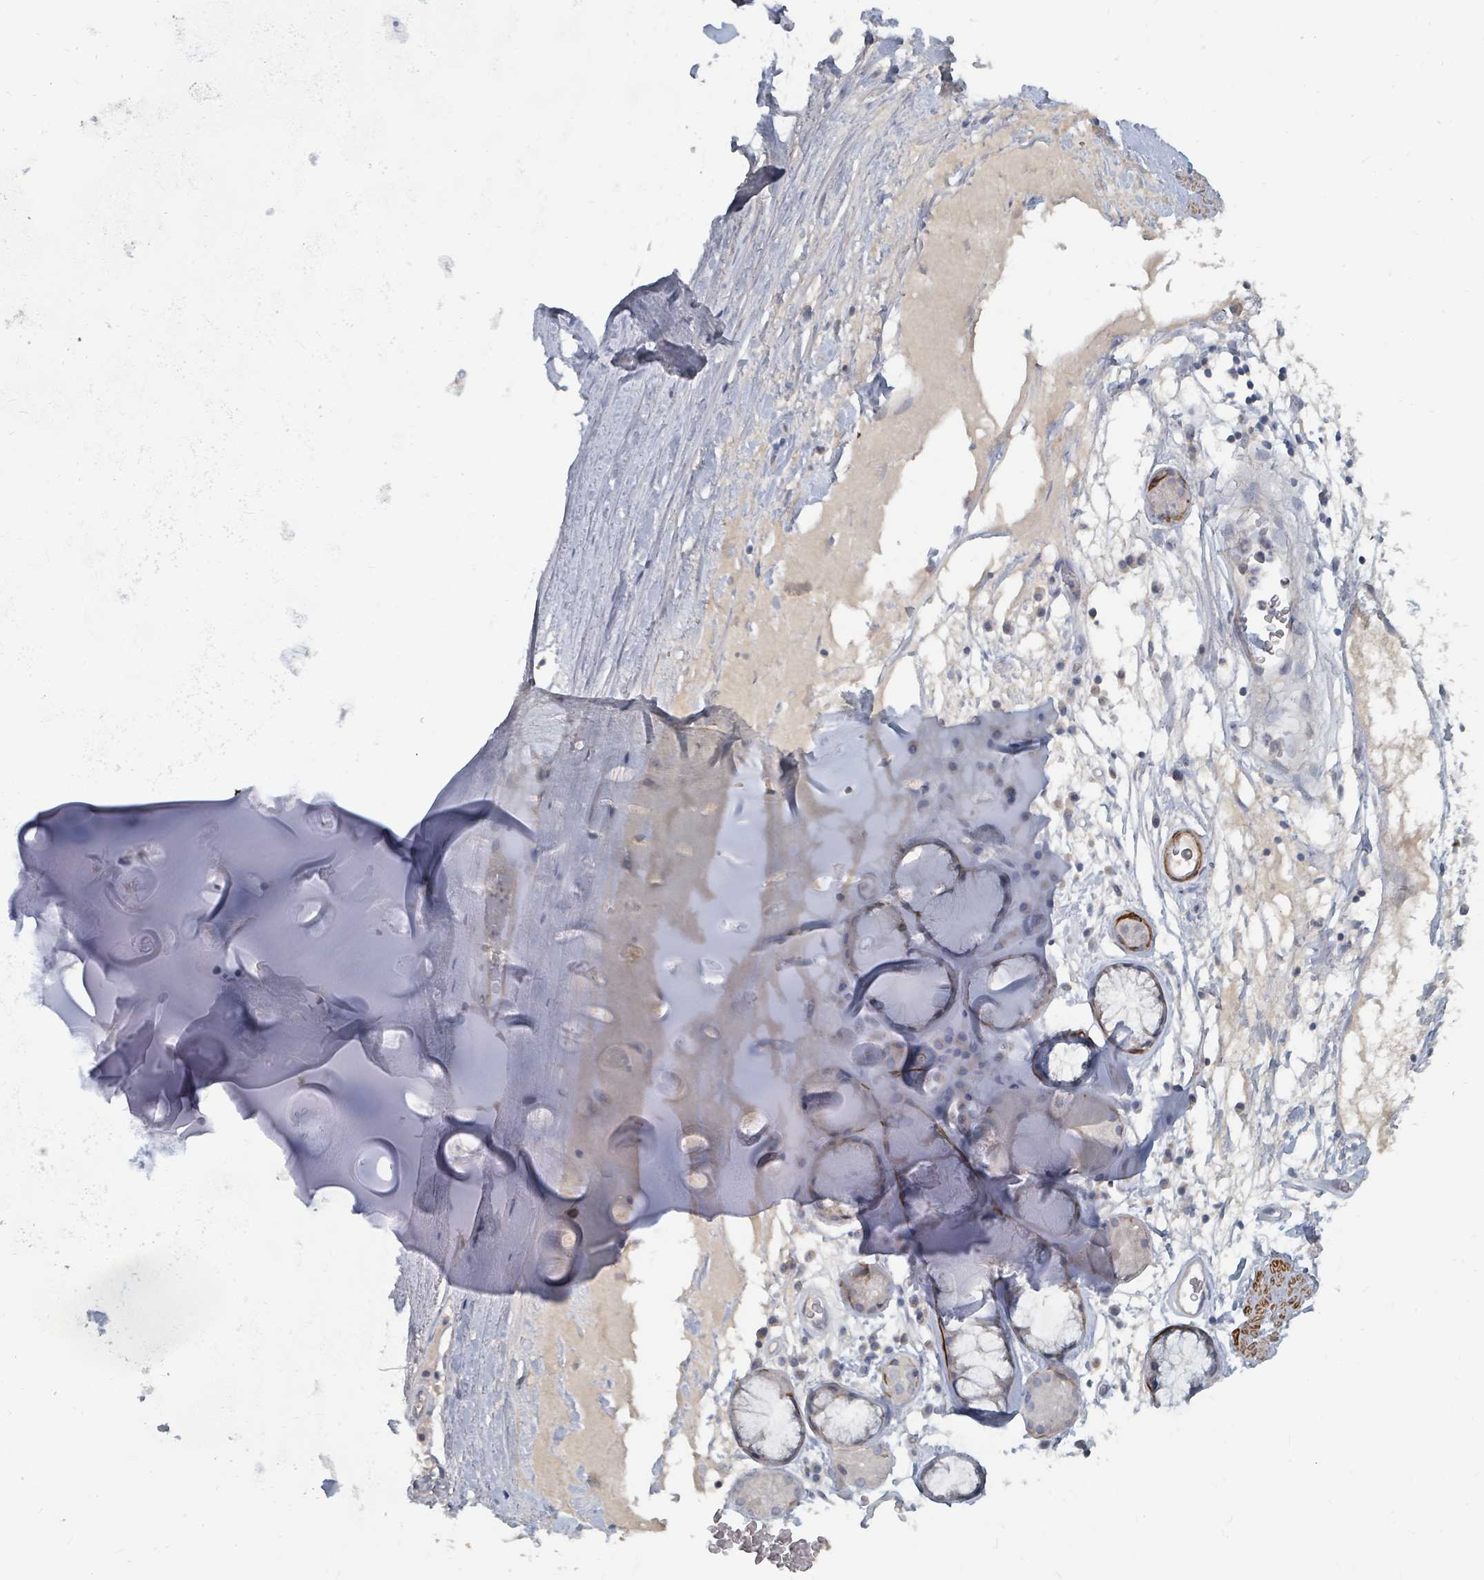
{"staining": {"intensity": "negative", "quantity": "none", "location": "none"}, "tissue": "adipose tissue", "cell_type": "Adipocytes", "image_type": "normal", "snomed": [{"axis": "morphology", "description": "Normal tissue, NOS"}, {"axis": "topography", "description": "Cartilage tissue"}], "caption": "This image is of benign adipose tissue stained with immunohistochemistry (IHC) to label a protein in brown with the nuclei are counter-stained blue. There is no positivity in adipocytes.", "gene": "ARGFX", "patient": {"sex": "female", "age": 63}}